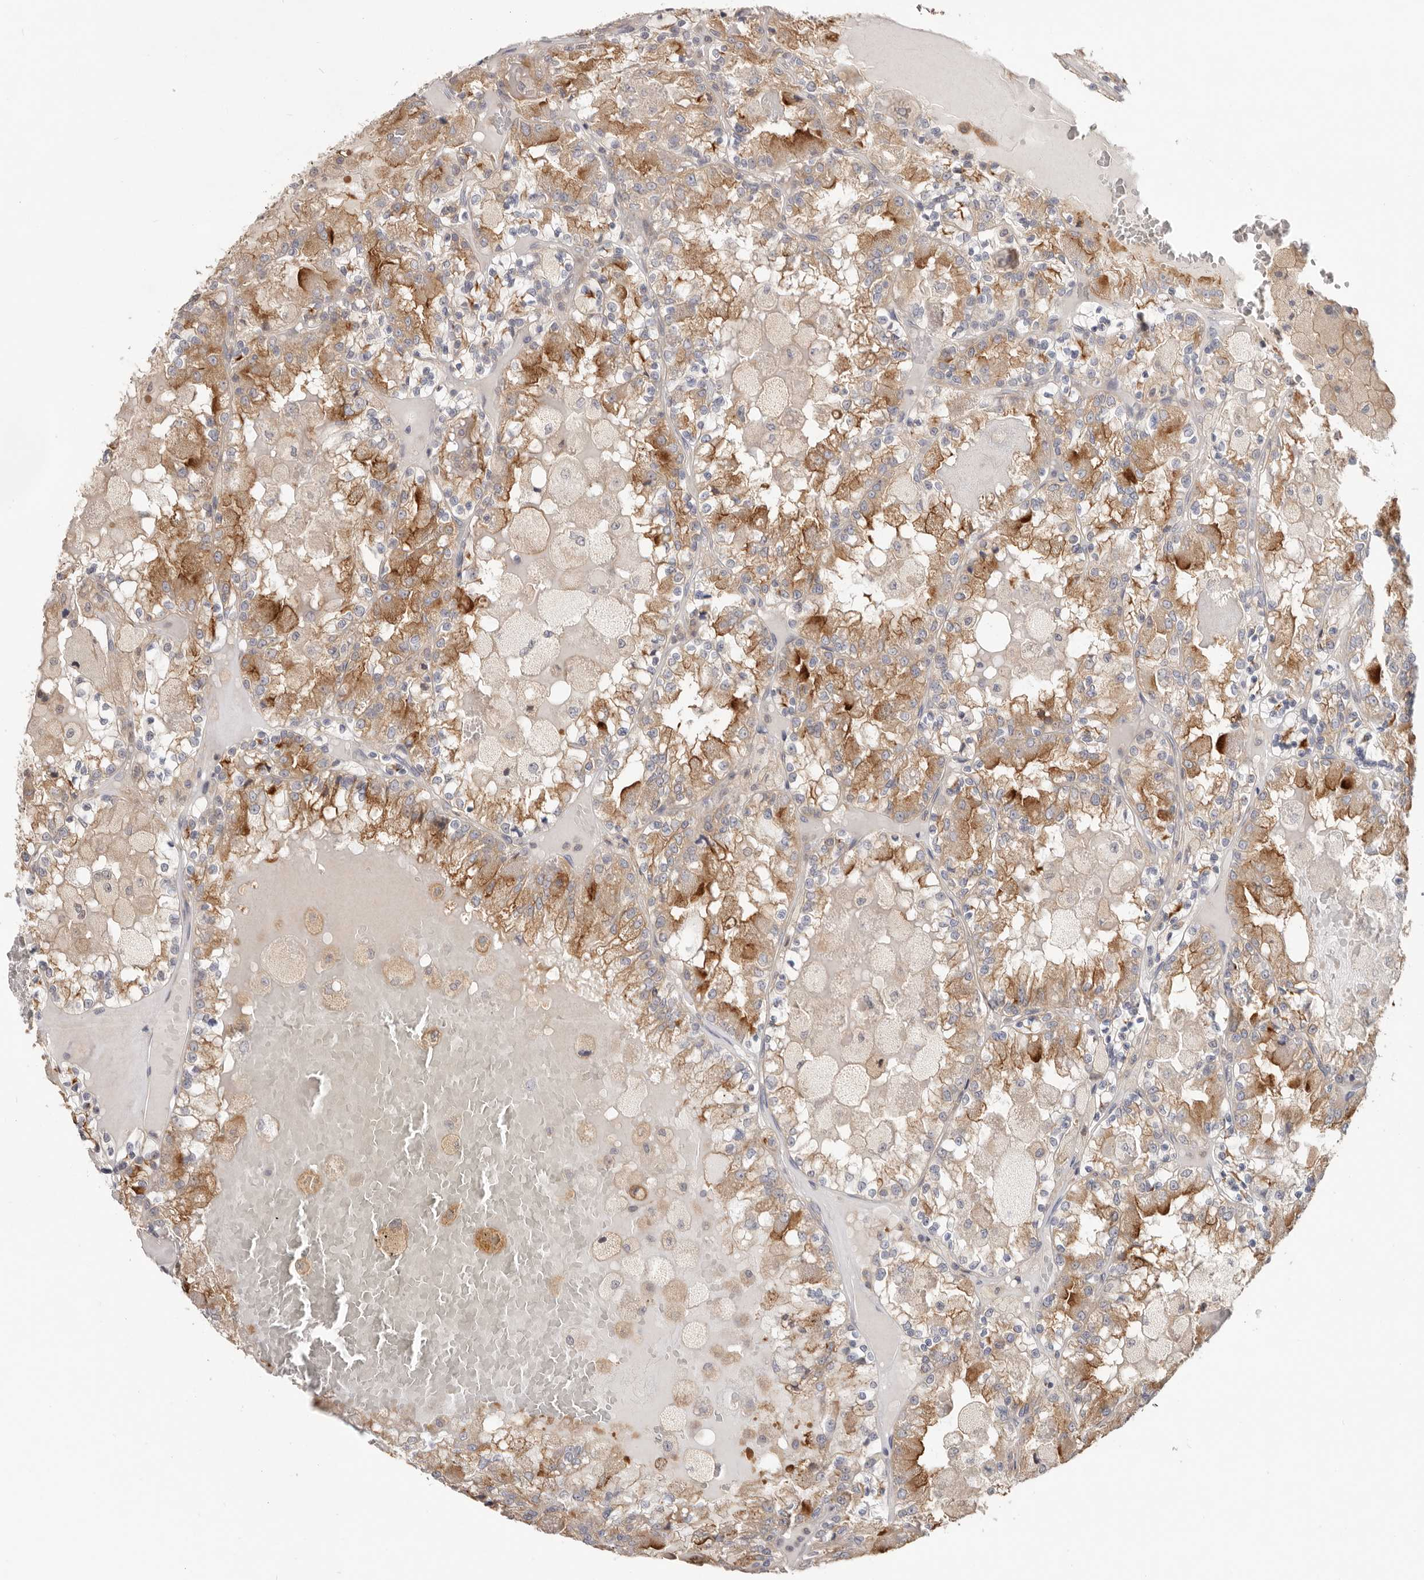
{"staining": {"intensity": "moderate", "quantity": ">75%", "location": "cytoplasmic/membranous"}, "tissue": "renal cancer", "cell_type": "Tumor cells", "image_type": "cancer", "snomed": [{"axis": "morphology", "description": "Adenocarcinoma, NOS"}, {"axis": "topography", "description": "Kidney"}], "caption": "Tumor cells demonstrate moderate cytoplasmic/membranous staining in approximately >75% of cells in renal cancer.", "gene": "LRP6", "patient": {"sex": "female", "age": 56}}